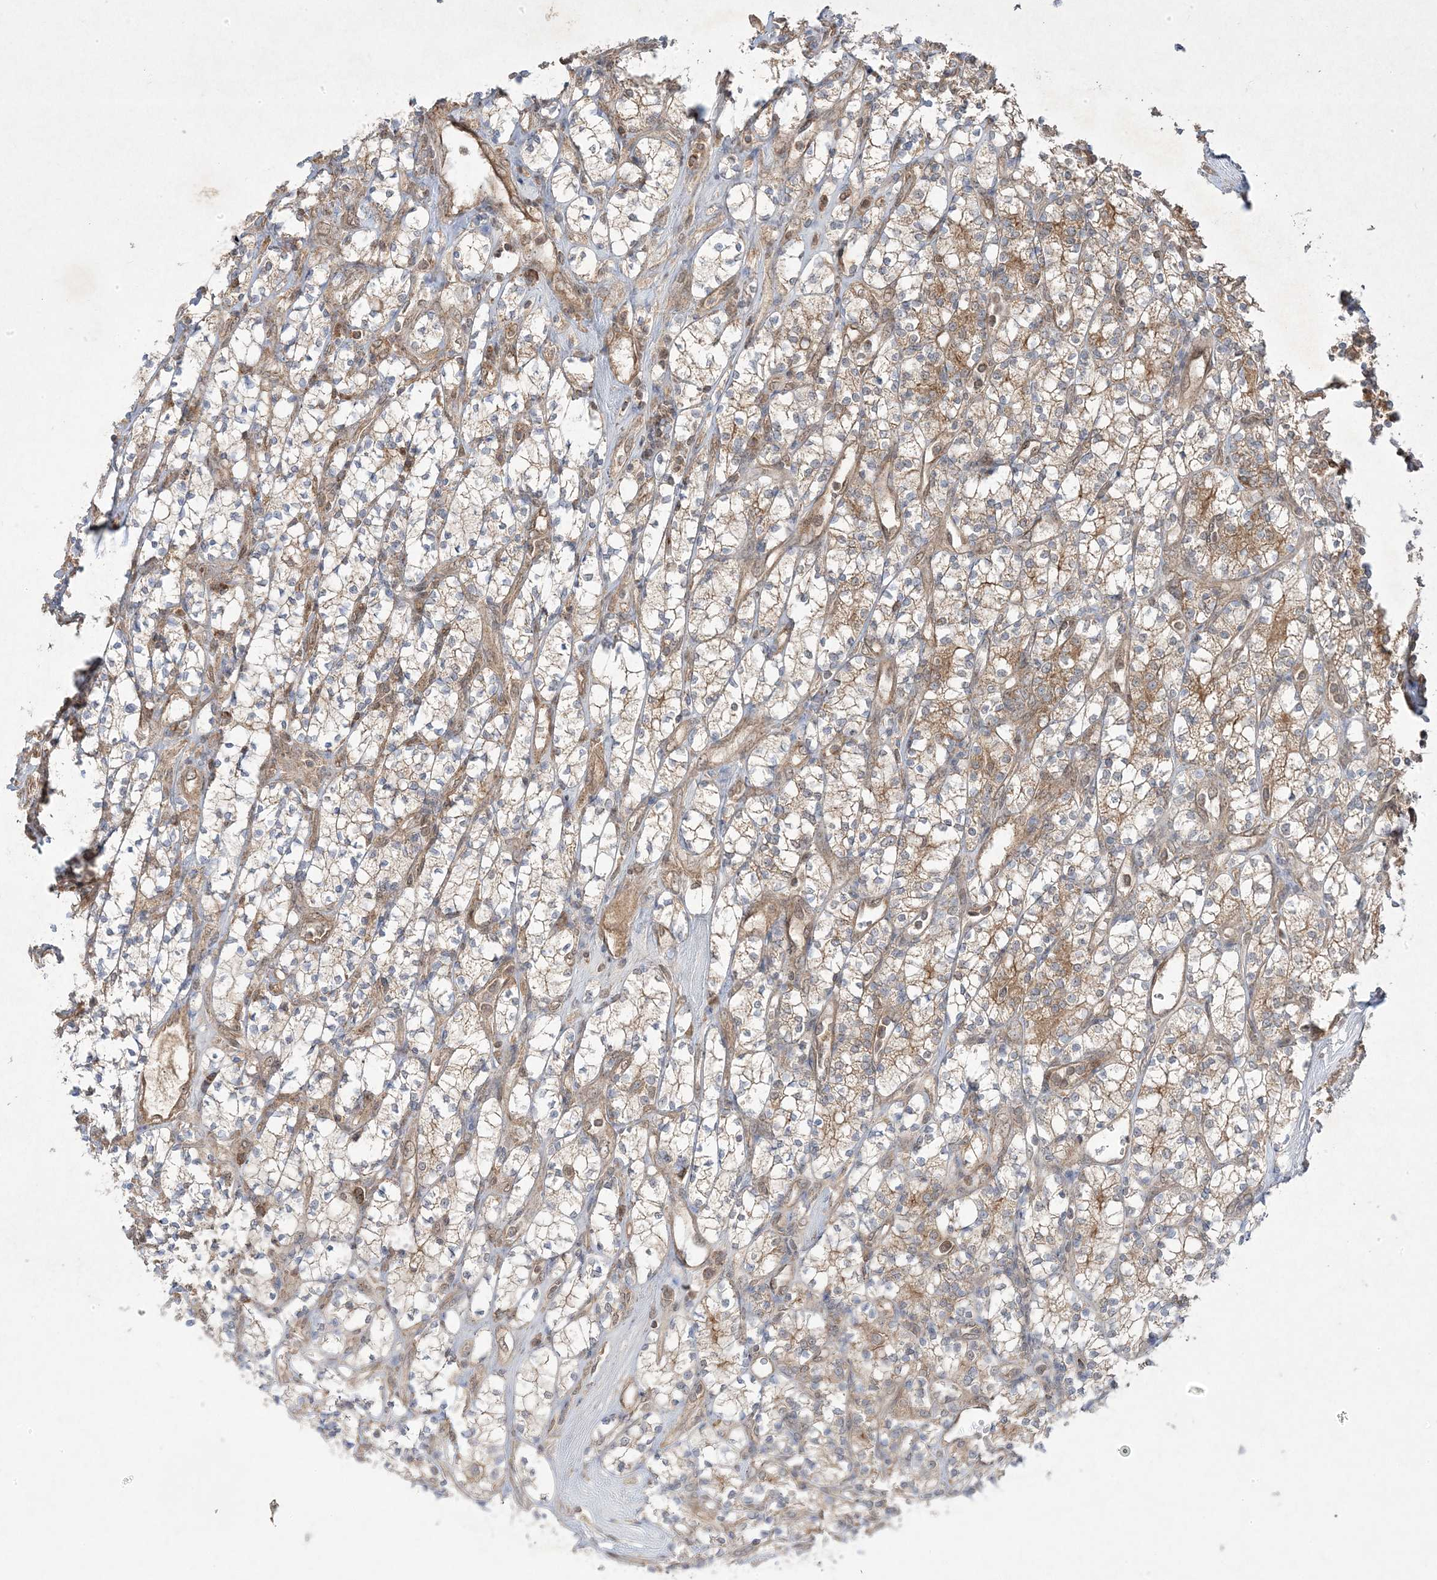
{"staining": {"intensity": "moderate", "quantity": "25%-75%", "location": "cytoplasmic/membranous"}, "tissue": "renal cancer", "cell_type": "Tumor cells", "image_type": "cancer", "snomed": [{"axis": "morphology", "description": "Adenocarcinoma, NOS"}, {"axis": "topography", "description": "Kidney"}], "caption": "An image showing moderate cytoplasmic/membranous positivity in about 25%-75% of tumor cells in renal cancer, as visualized by brown immunohistochemical staining.", "gene": "PLEKHM2", "patient": {"sex": "male", "age": 77}}